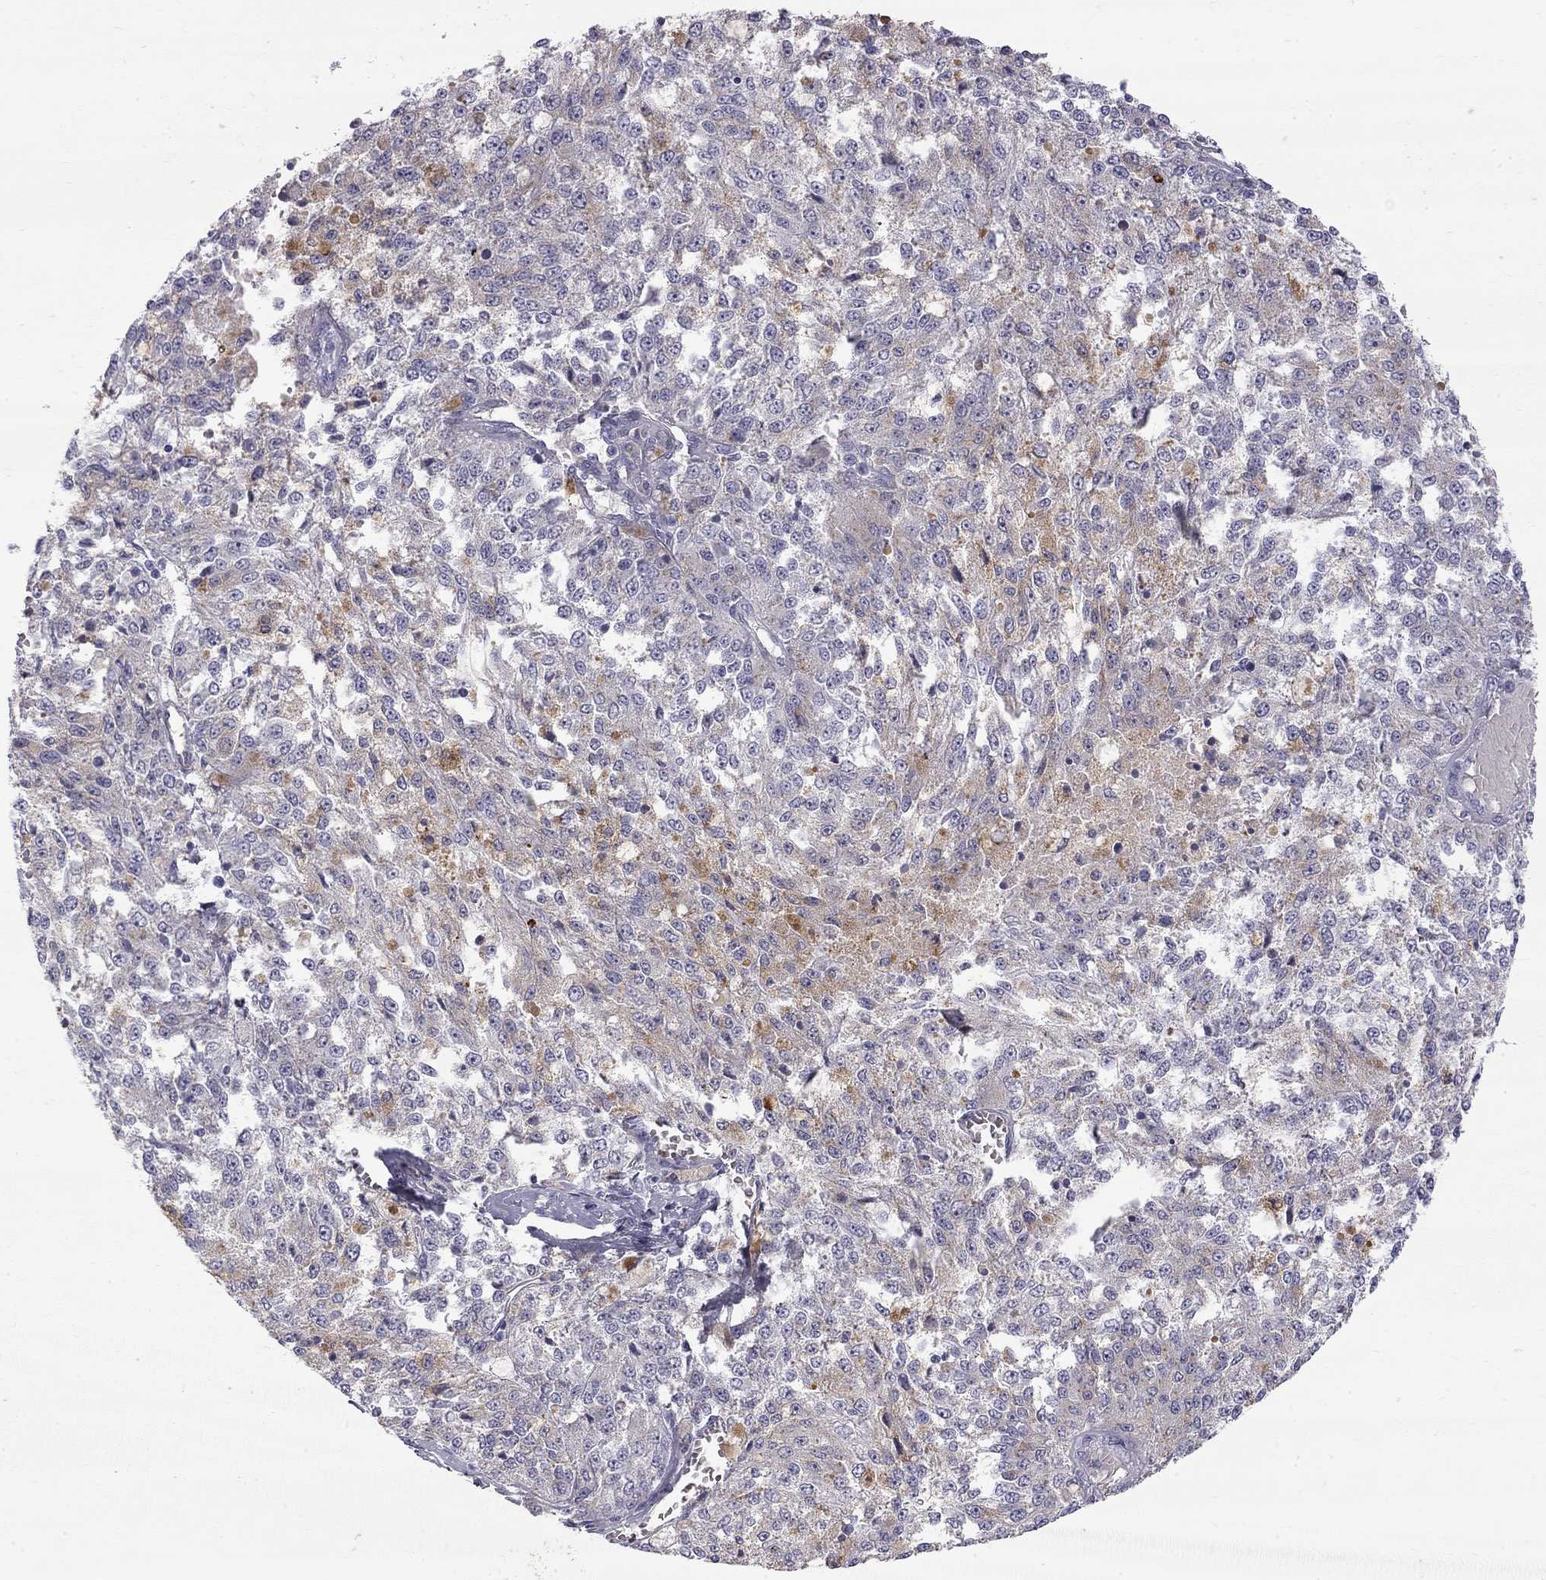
{"staining": {"intensity": "negative", "quantity": "none", "location": "none"}, "tissue": "melanoma", "cell_type": "Tumor cells", "image_type": "cancer", "snomed": [{"axis": "morphology", "description": "Malignant melanoma, Metastatic site"}, {"axis": "topography", "description": "Lymph node"}], "caption": "Melanoma was stained to show a protein in brown. There is no significant positivity in tumor cells.", "gene": "TDRD6", "patient": {"sex": "female", "age": 64}}